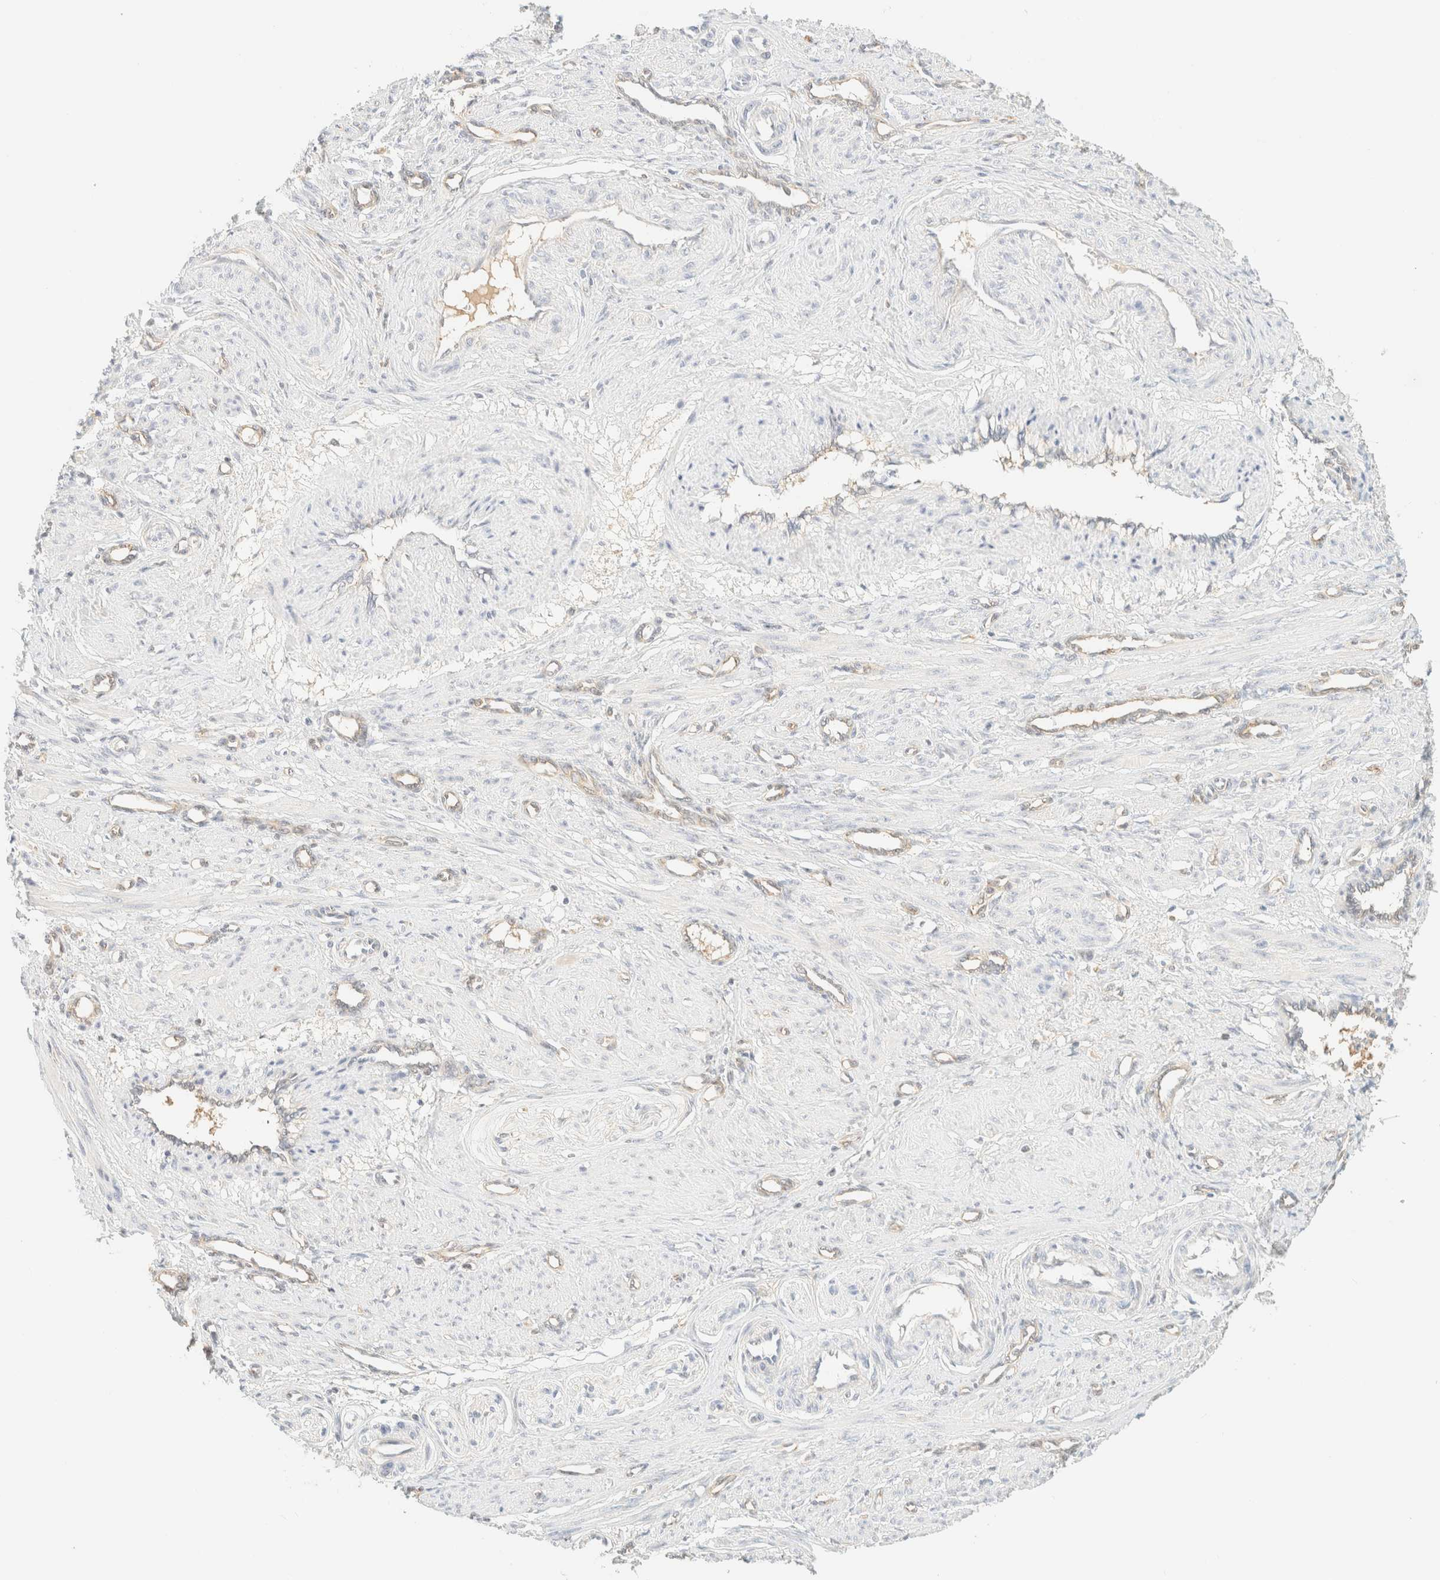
{"staining": {"intensity": "negative", "quantity": "none", "location": "none"}, "tissue": "smooth muscle", "cell_type": "Smooth muscle cells", "image_type": "normal", "snomed": [{"axis": "morphology", "description": "Normal tissue, NOS"}, {"axis": "topography", "description": "Endometrium"}], "caption": "The immunohistochemistry micrograph has no significant positivity in smooth muscle cells of smooth muscle.", "gene": "FHOD1", "patient": {"sex": "female", "age": 33}}